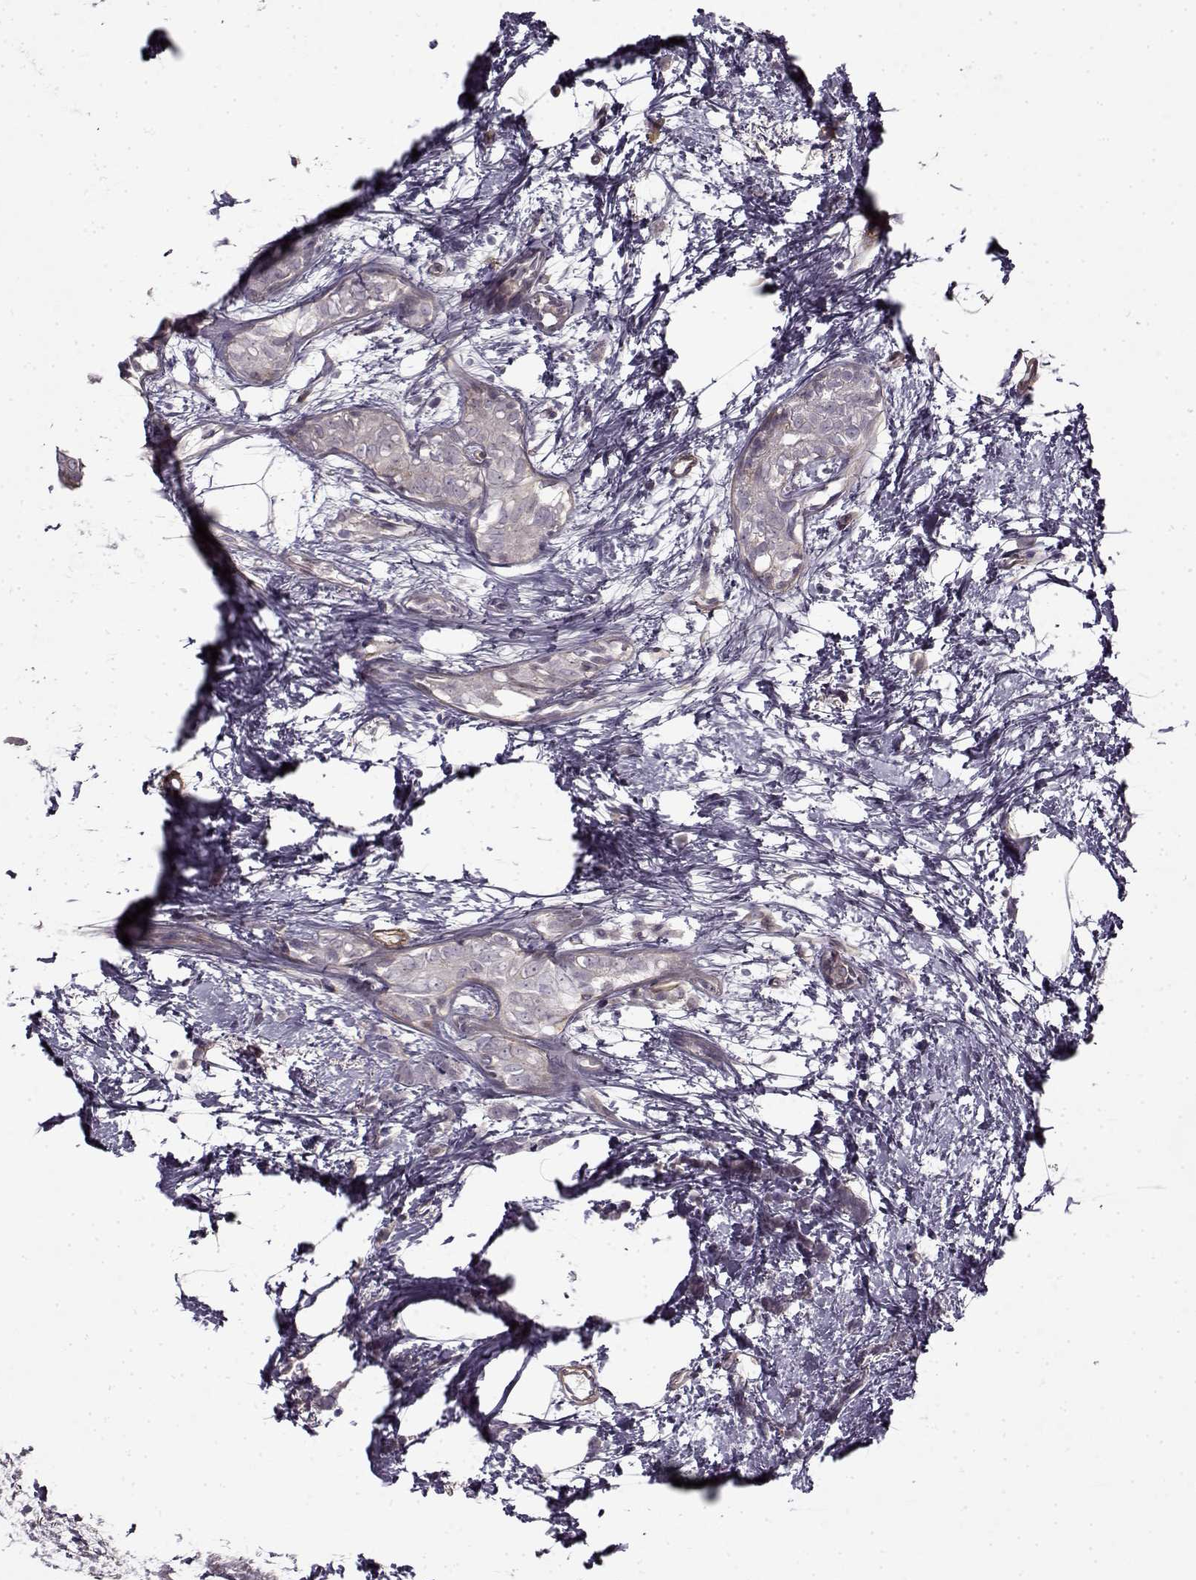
{"staining": {"intensity": "negative", "quantity": "none", "location": "none"}, "tissue": "breast cancer", "cell_type": "Tumor cells", "image_type": "cancer", "snomed": [{"axis": "morphology", "description": "Duct carcinoma"}, {"axis": "topography", "description": "Breast"}], "caption": "This image is of breast cancer stained with immunohistochemistry to label a protein in brown with the nuclei are counter-stained blue. There is no positivity in tumor cells. The staining is performed using DAB brown chromogen with nuclei counter-stained in using hematoxylin.", "gene": "LAMB2", "patient": {"sex": "female", "age": 40}}